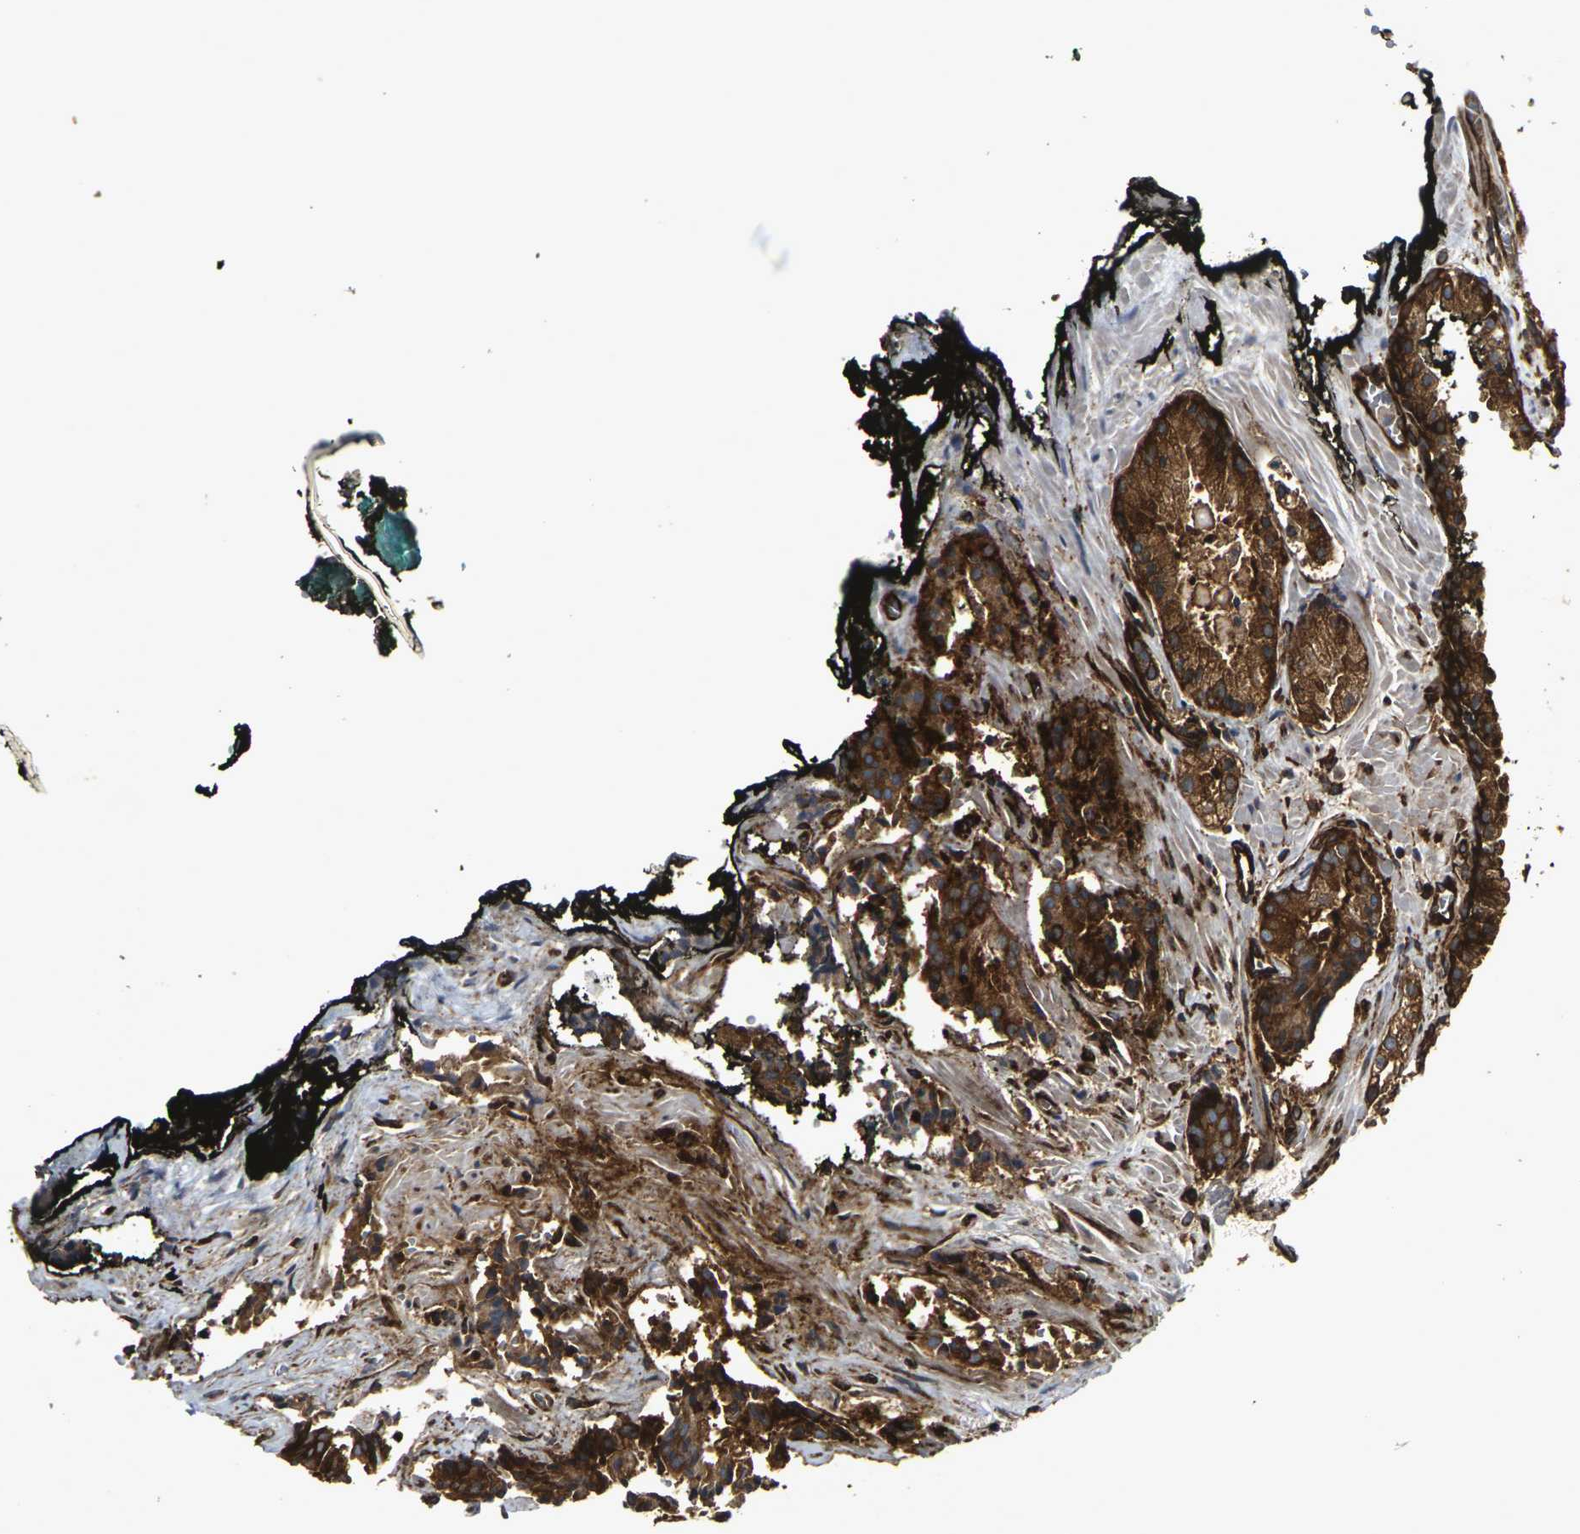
{"staining": {"intensity": "strong", "quantity": ">75%", "location": "cytoplasmic/membranous"}, "tissue": "prostate cancer", "cell_type": "Tumor cells", "image_type": "cancer", "snomed": [{"axis": "morphology", "description": "Adenocarcinoma, High grade"}, {"axis": "topography", "description": "Prostate"}], "caption": "The photomicrograph shows a brown stain indicating the presence of a protein in the cytoplasmic/membranous of tumor cells in high-grade adenocarcinoma (prostate).", "gene": "MARCHF2", "patient": {"sex": "male", "age": 58}}